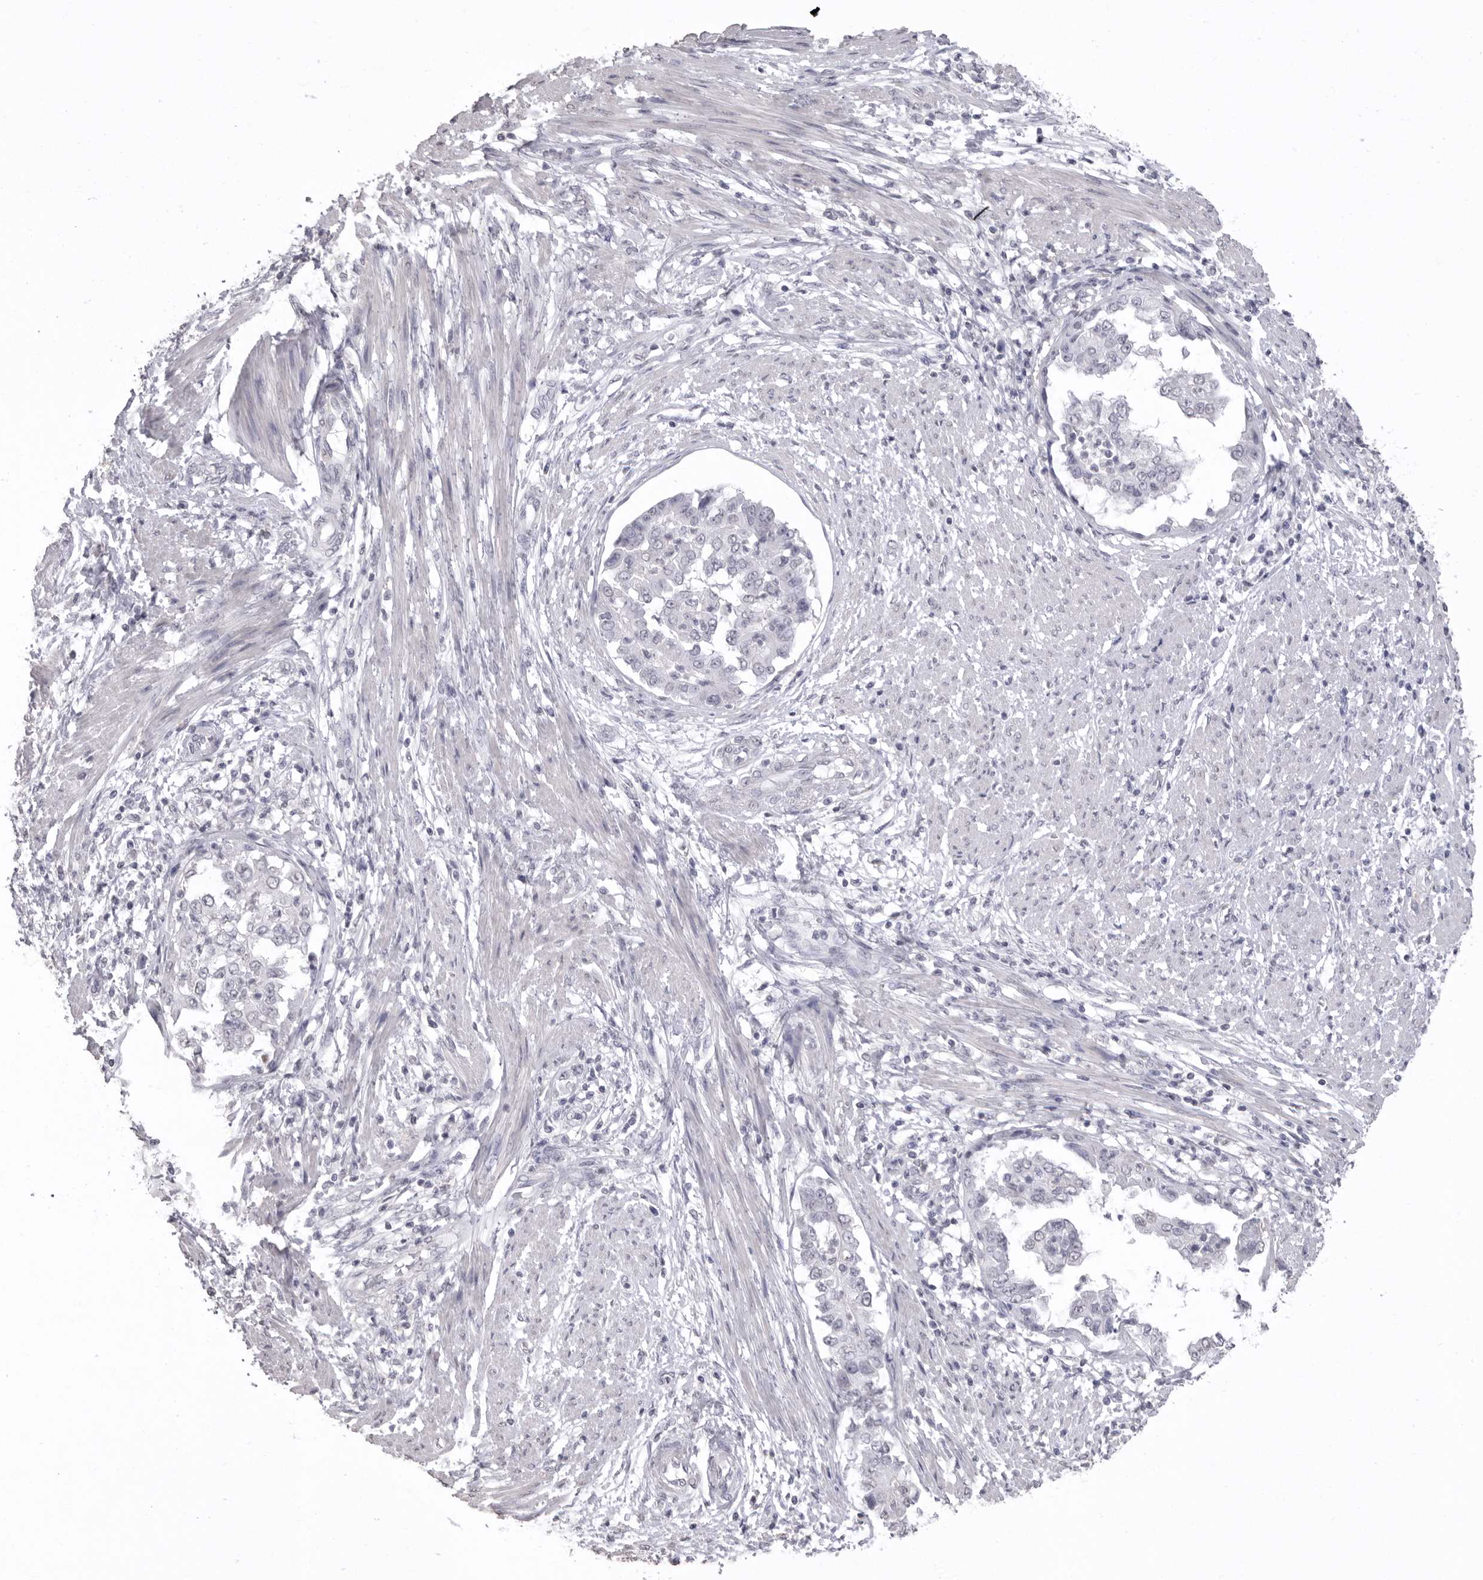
{"staining": {"intensity": "negative", "quantity": "none", "location": "none"}, "tissue": "endometrial cancer", "cell_type": "Tumor cells", "image_type": "cancer", "snomed": [{"axis": "morphology", "description": "Adenocarcinoma, NOS"}, {"axis": "topography", "description": "Endometrium"}], "caption": "IHC photomicrograph of endometrial adenocarcinoma stained for a protein (brown), which displays no expression in tumor cells.", "gene": "ICAM5", "patient": {"sex": "female", "age": 85}}